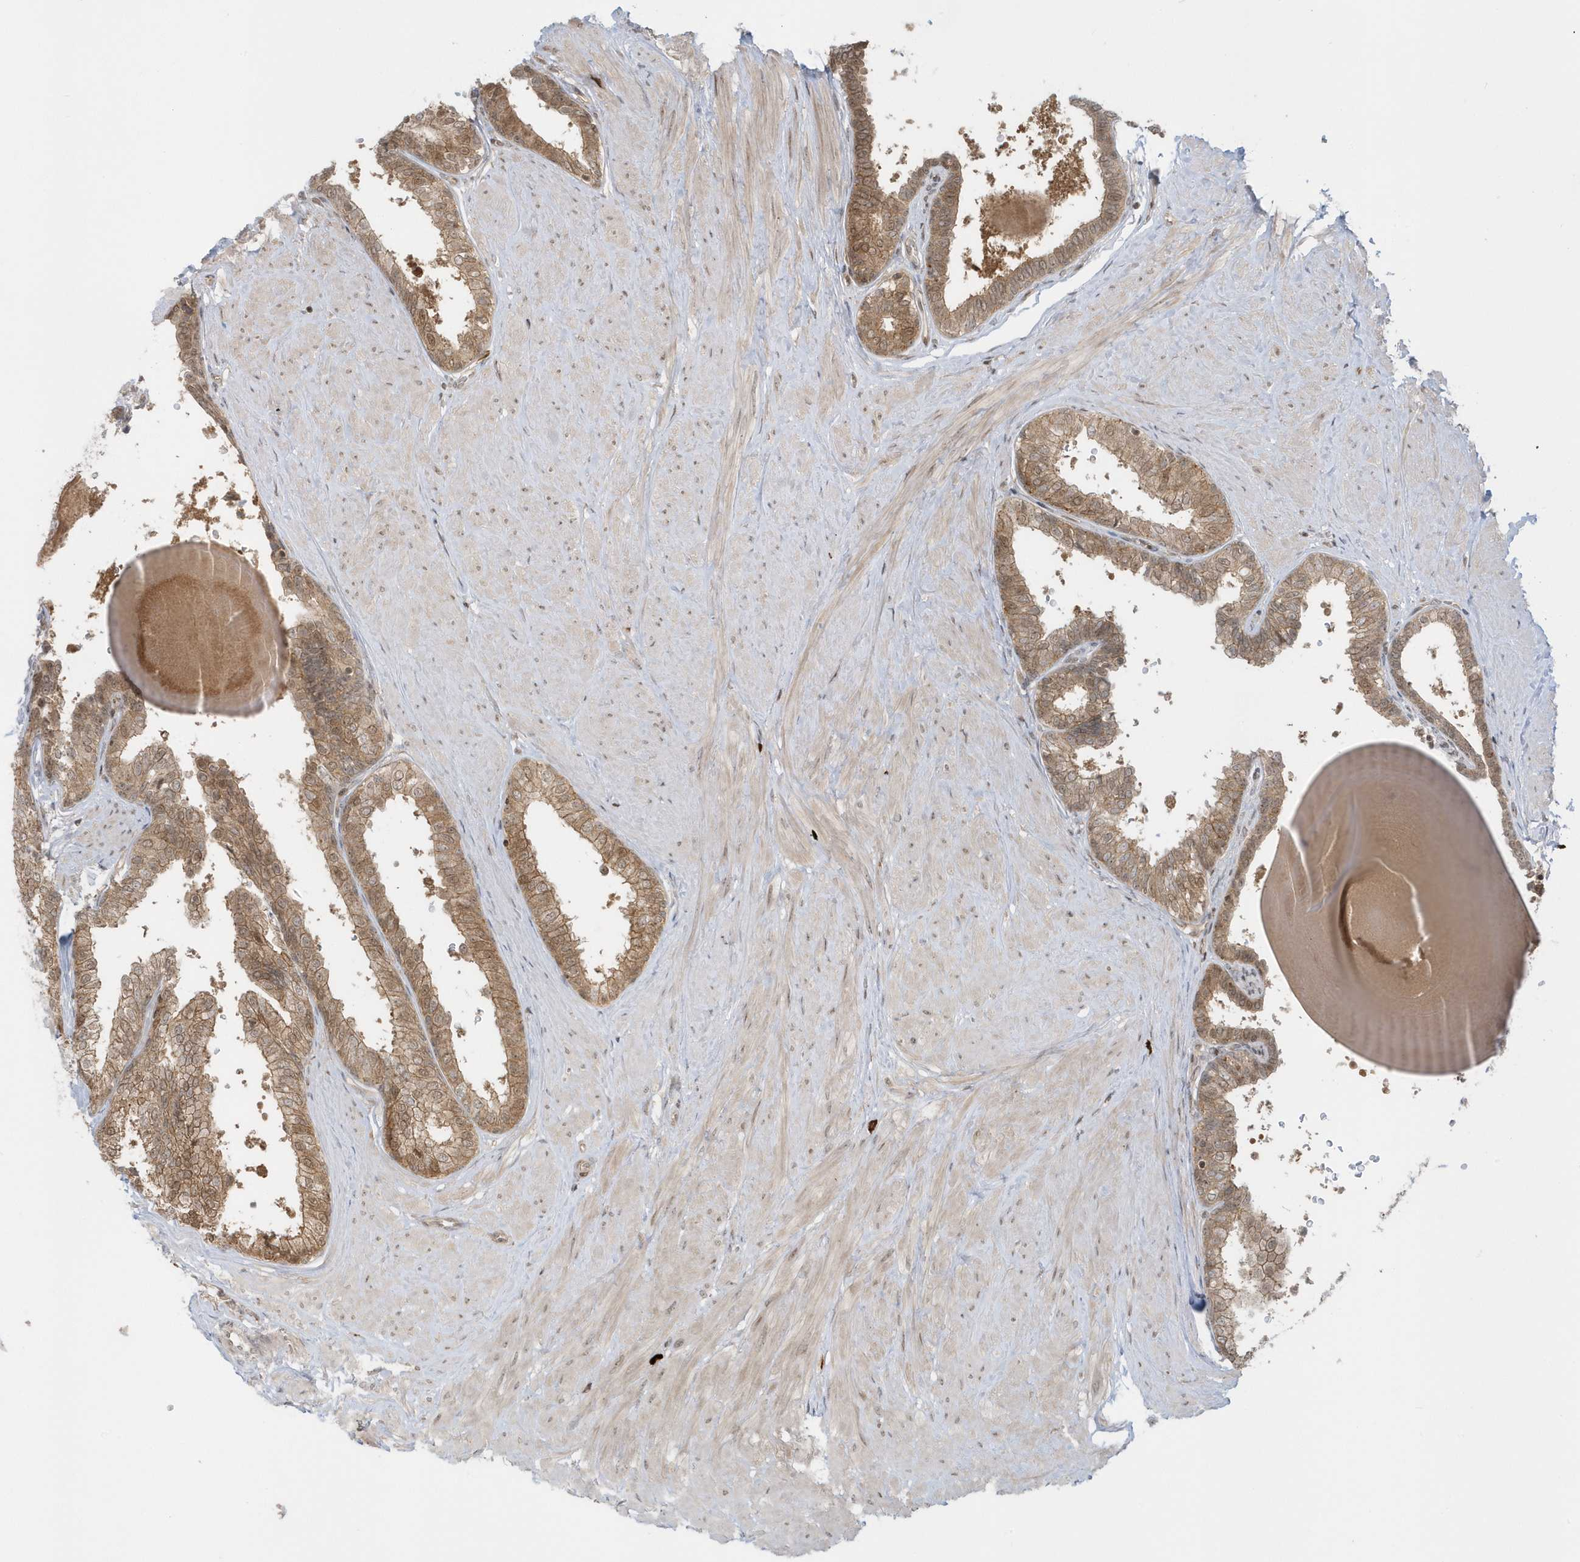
{"staining": {"intensity": "moderate", "quantity": ">75%", "location": "cytoplasmic/membranous,nuclear"}, "tissue": "prostate", "cell_type": "Glandular cells", "image_type": "normal", "snomed": [{"axis": "morphology", "description": "Normal tissue, NOS"}, {"axis": "topography", "description": "Prostate"}], "caption": "Normal prostate shows moderate cytoplasmic/membranous,nuclear staining in approximately >75% of glandular cells, visualized by immunohistochemistry. (DAB (3,3'-diaminobenzidine) IHC, brown staining for protein, blue staining for nuclei).", "gene": "PPP1R7", "patient": {"sex": "male", "age": 48}}